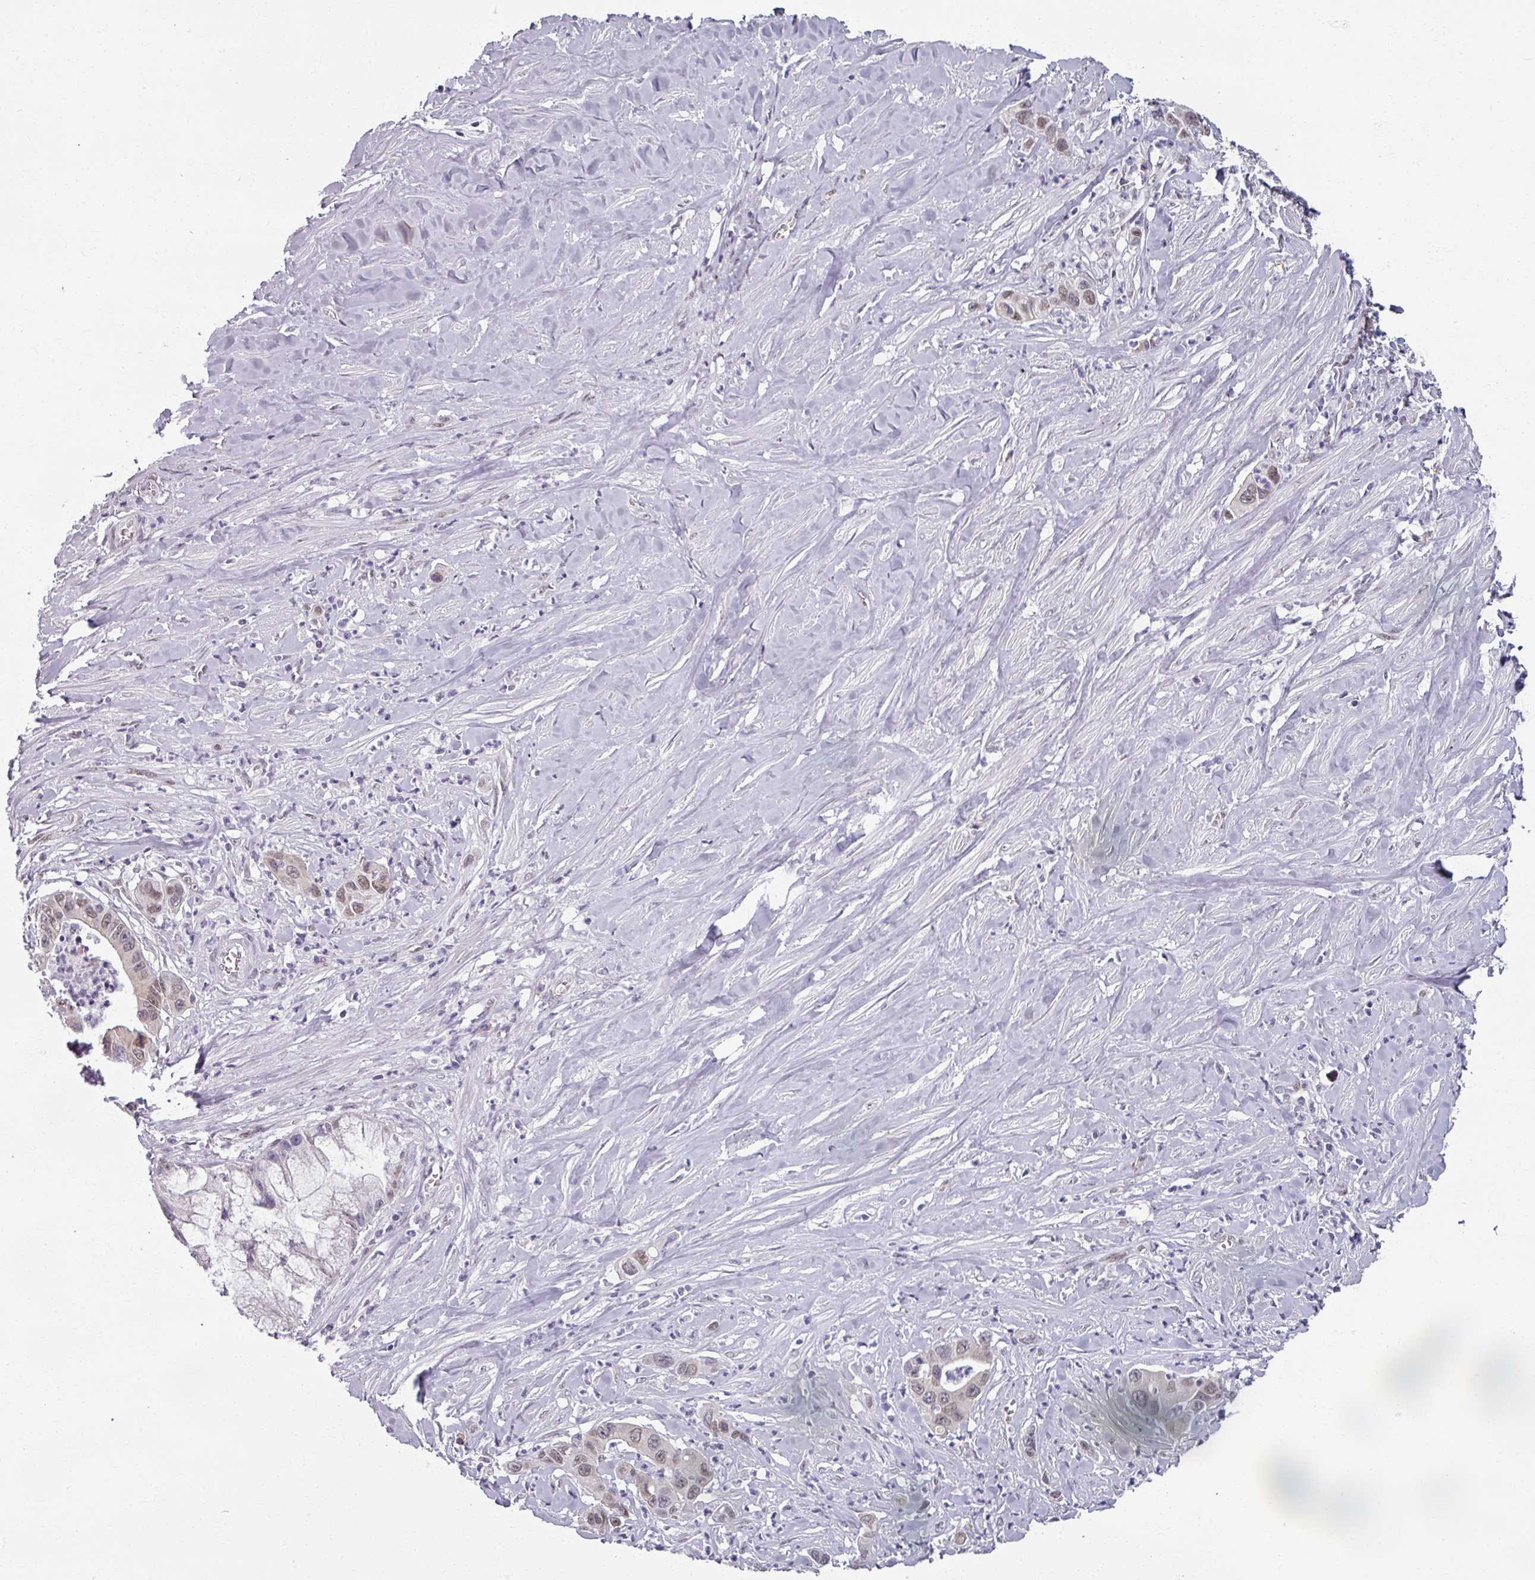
{"staining": {"intensity": "moderate", "quantity": "25%-75%", "location": "nuclear"}, "tissue": "pancreatic cancer", "cell_type": "Tumor cells", "image_type": "cancer", "snomed": [{"axis": "morphology", "description": "Adenocarcinoma, NOS"}, {"axis": "topography", "description": "Pancreas"}], "caption": "This is a histology image of IHC staining of pancreatic cancer (adenocarcinoma), which shows moderate expression in the nuclear of tumor cells.", "gene": "RIPOR3", "patient": {"sex": "male", "age": 73}}